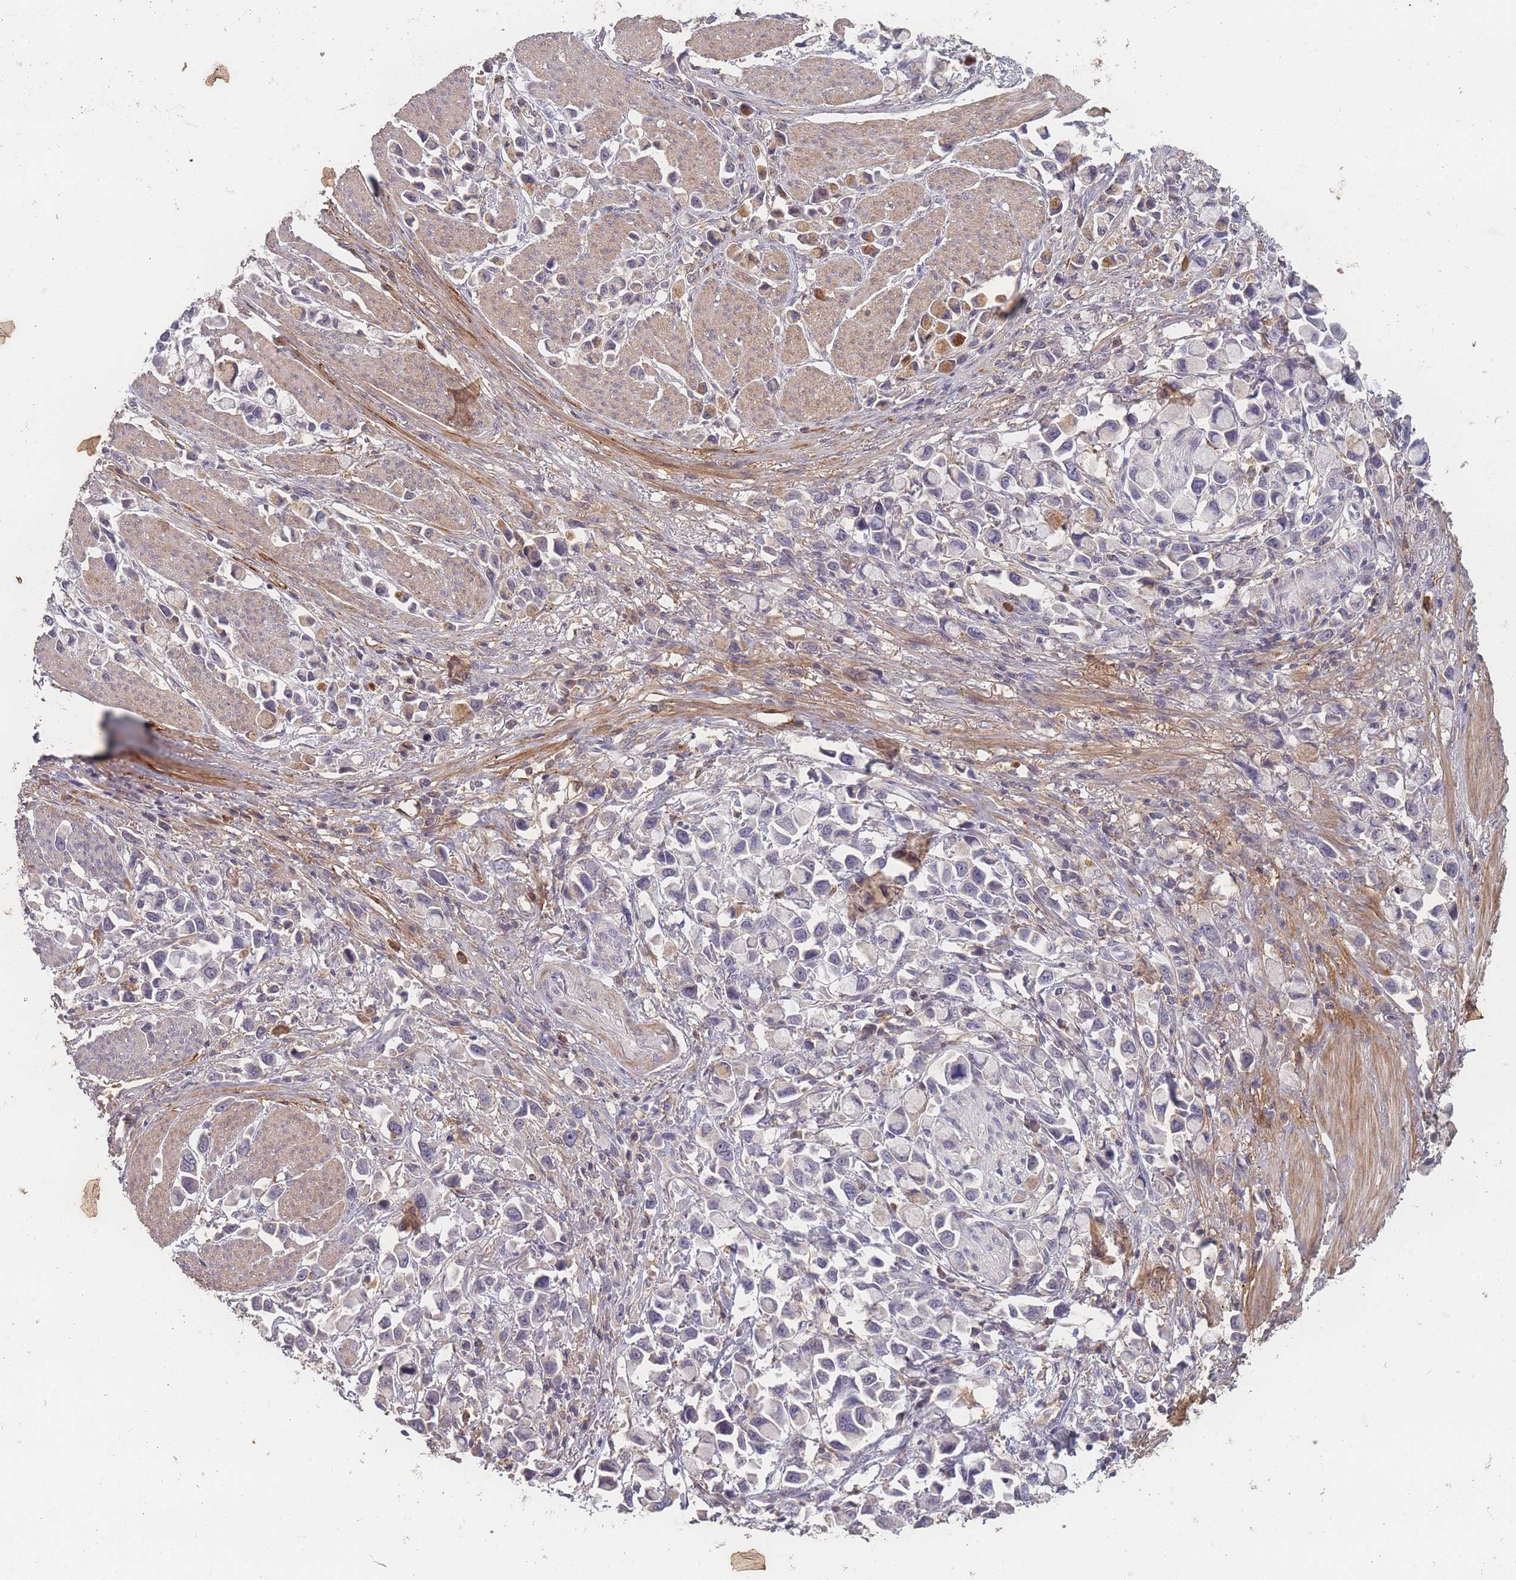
{"staining": {"intensity": "negative", "quantity": "none", "location": "none"}, "tissue": "stomach cancer", "cell_type": "Tumor cells", "image_type": "cancer", "snomed": [{"axis": "morphology", "description": "Adenocarcinoma, NOS"}, {"axis": "topography", "description": "Stomach"}], "caption": "Tumor cells are negative for brown protein staining in adenocarcinoma (stomach).", "gene": "BST1", "patient": {"sex": "female", "age": 81}}